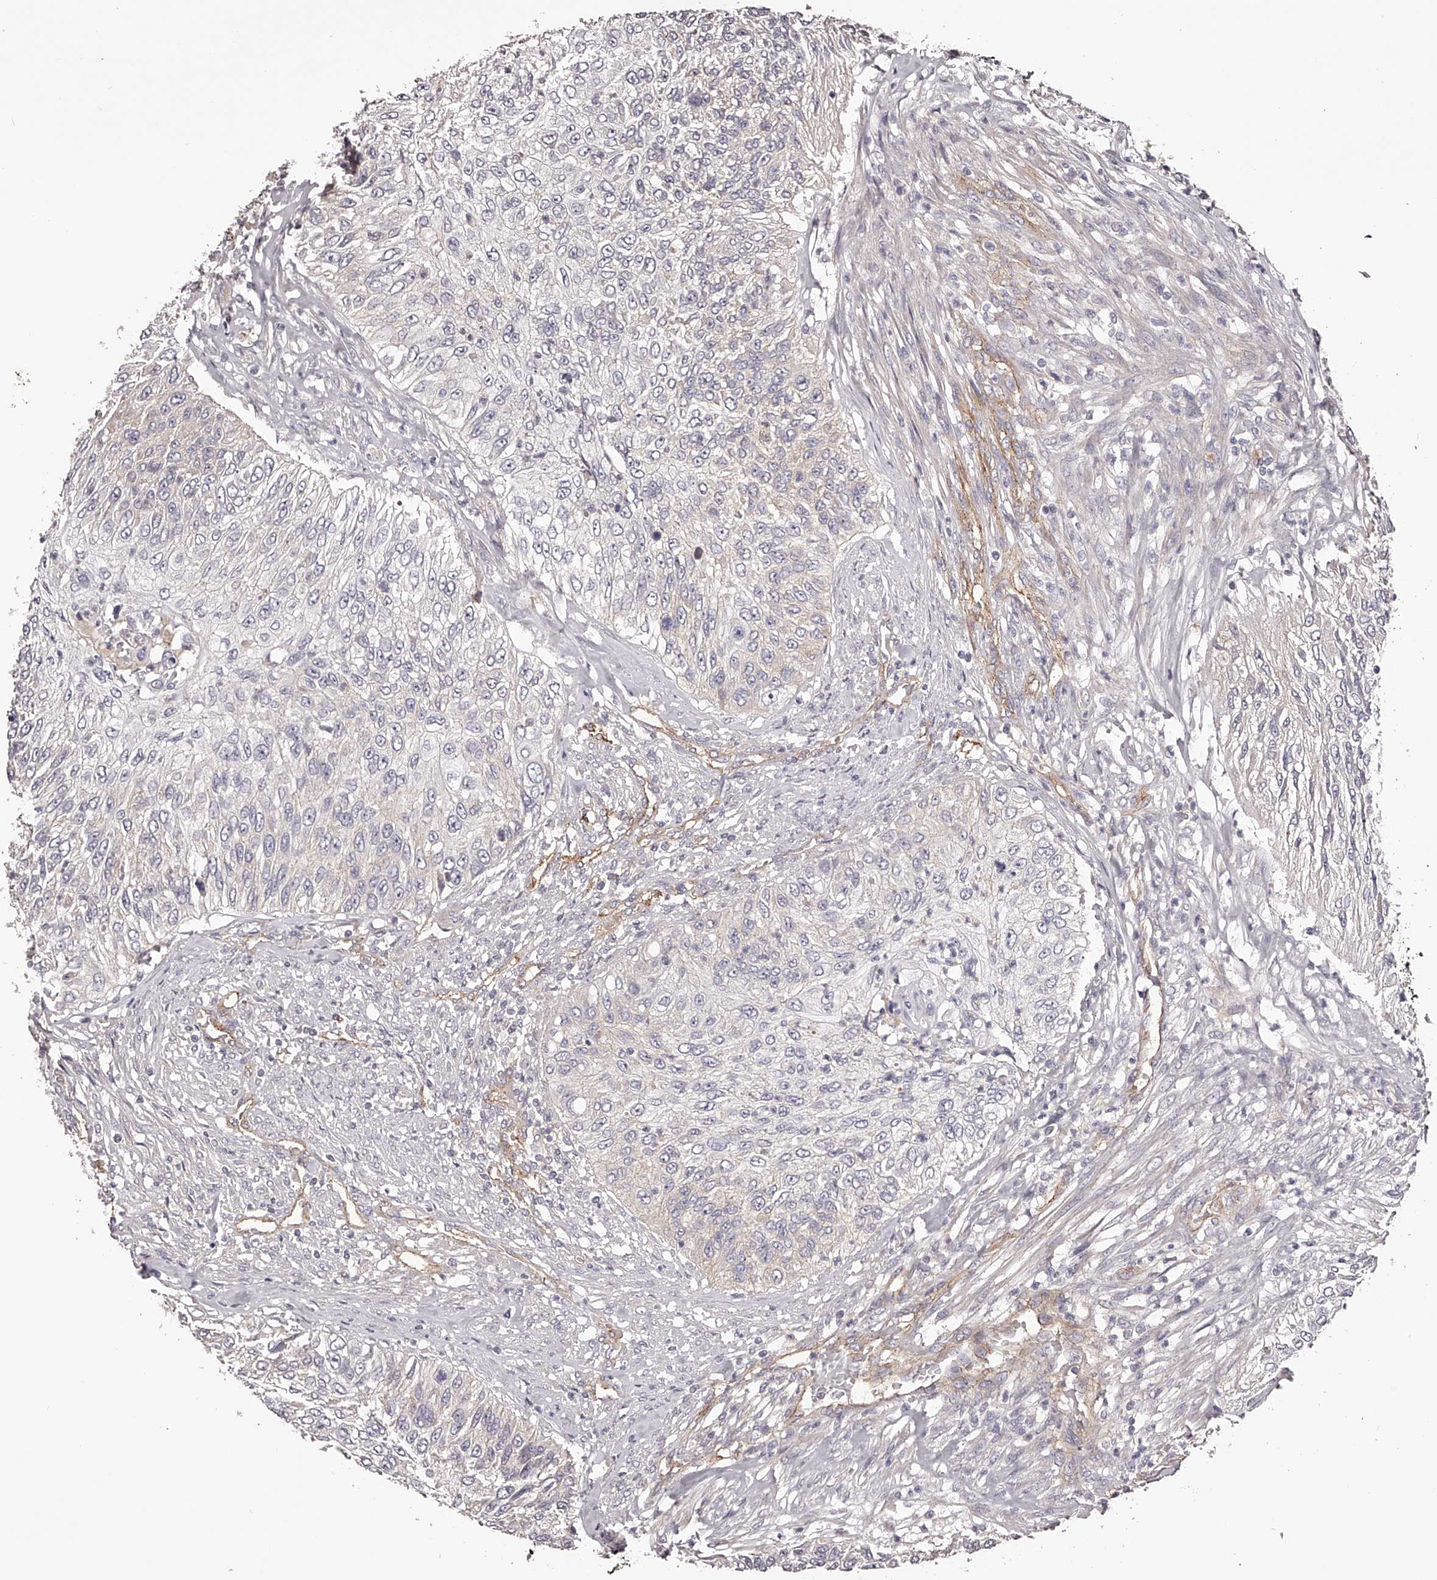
{"staining": {"intensity": "negative", "quantity": "none", "location": "none"}, "tissue": "urothelial cancer", "cell_type": "Tumor cells", "image_type": "cancer", "snomed": [{"axis": "morphology", "description": "Urothelial carcinoma, High grade"}, {"axis": "topography", "description": "Urinary bladder"}], "caption": "High magnification brightfield microscopy of urothelial cancer stained with DAB (brown) and counterstained with hematoxylin (blue): tumor cells show no significant positivity.", "gene": "LTV1", "patient": {"sex": "female", "age": 60}}